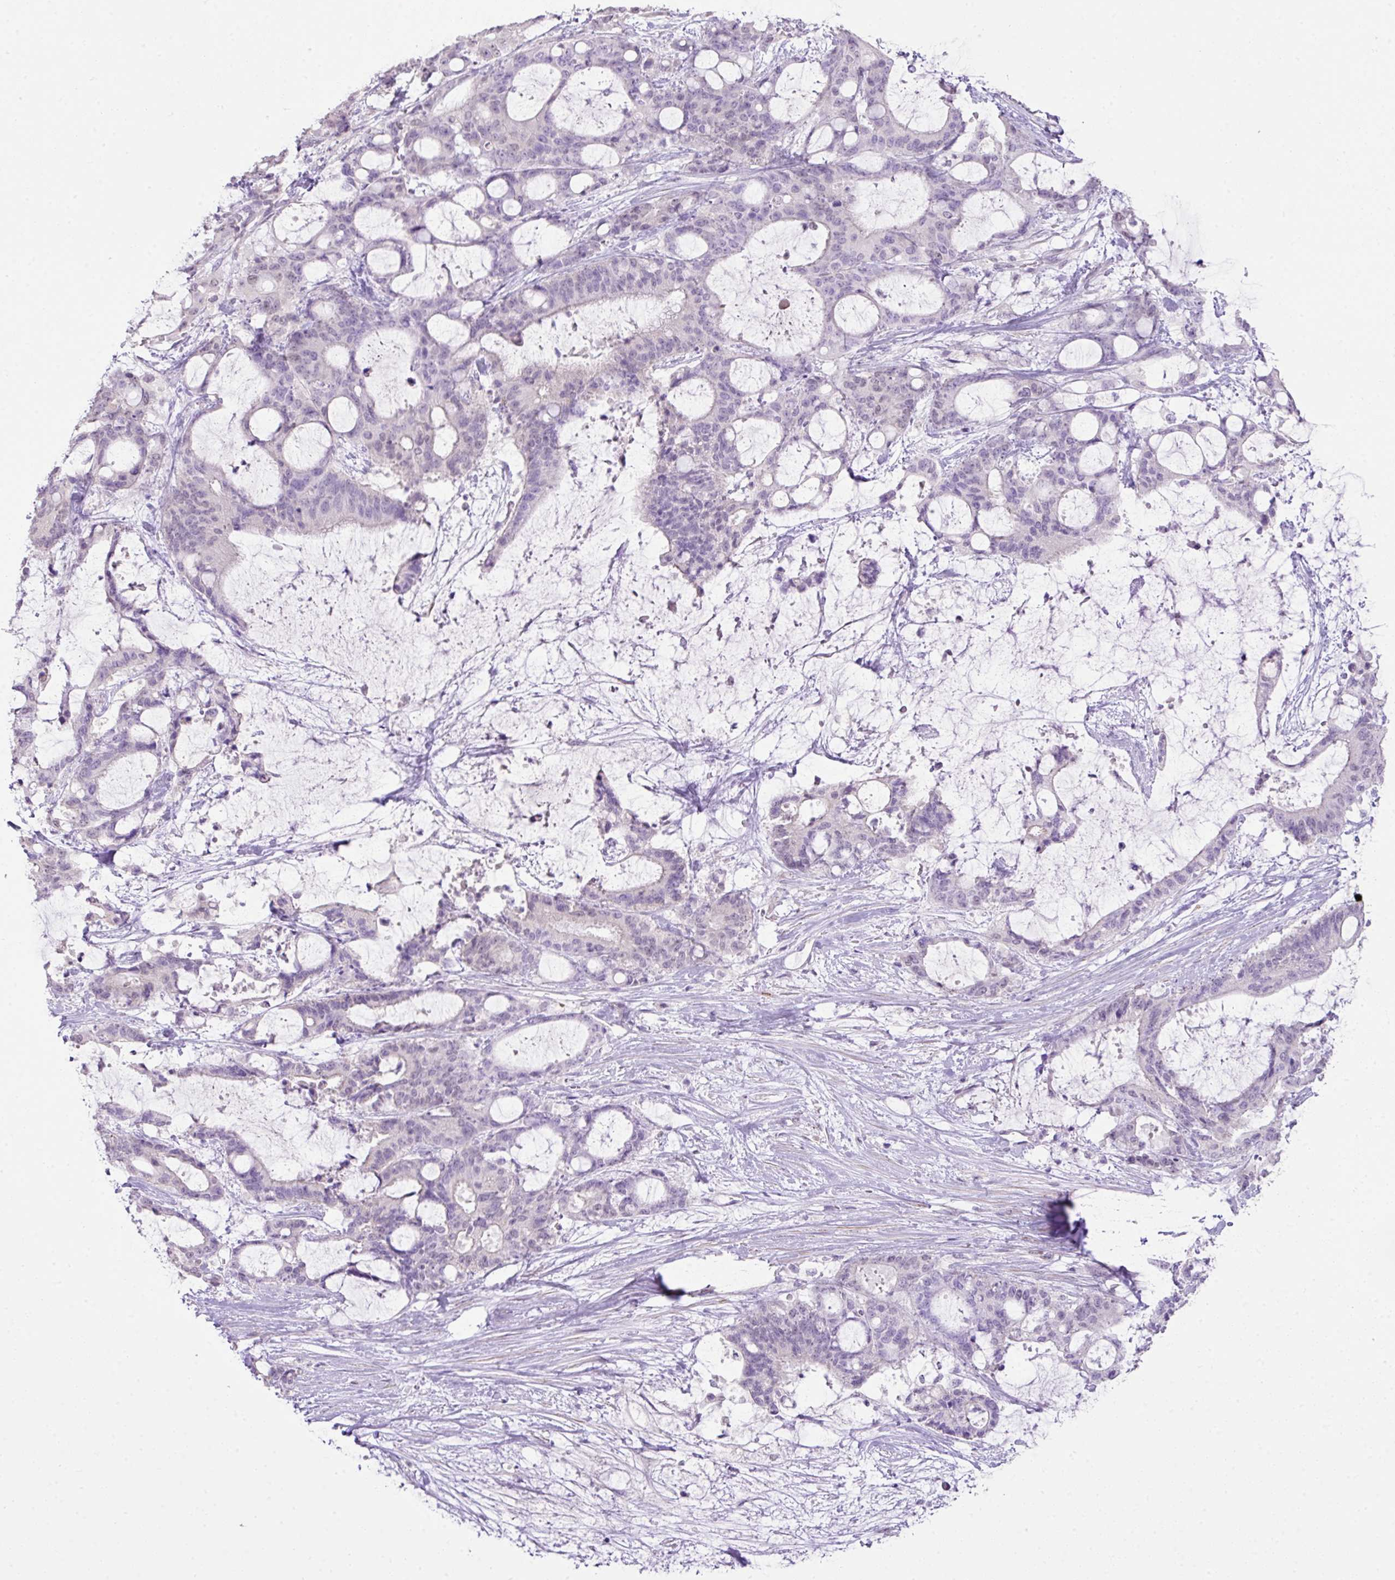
{"staining": {"intensity": "negative", "quantity": "none", "location": "none"}, "tissue": "liver cancer", "cell_type": "Tumor cells", "image_type": "cancer", "snomed": [{"axis": "morphology", "description": "Normal tissue, NOS"}, {"axis": "morphology", "description": "Cholangiocarcinoma"}, {"axis": "topography", "description": "Liver"}, {"axis": "topography", "description": "Peripheral nerve tissue"}], "caption": "A micrograph of cholangiocarcinoma (liver) stained for a protein reveals no brown staining in tumor cells.", "gene": "DIP2A", "patient": {"sex": "female", "age": 73}}